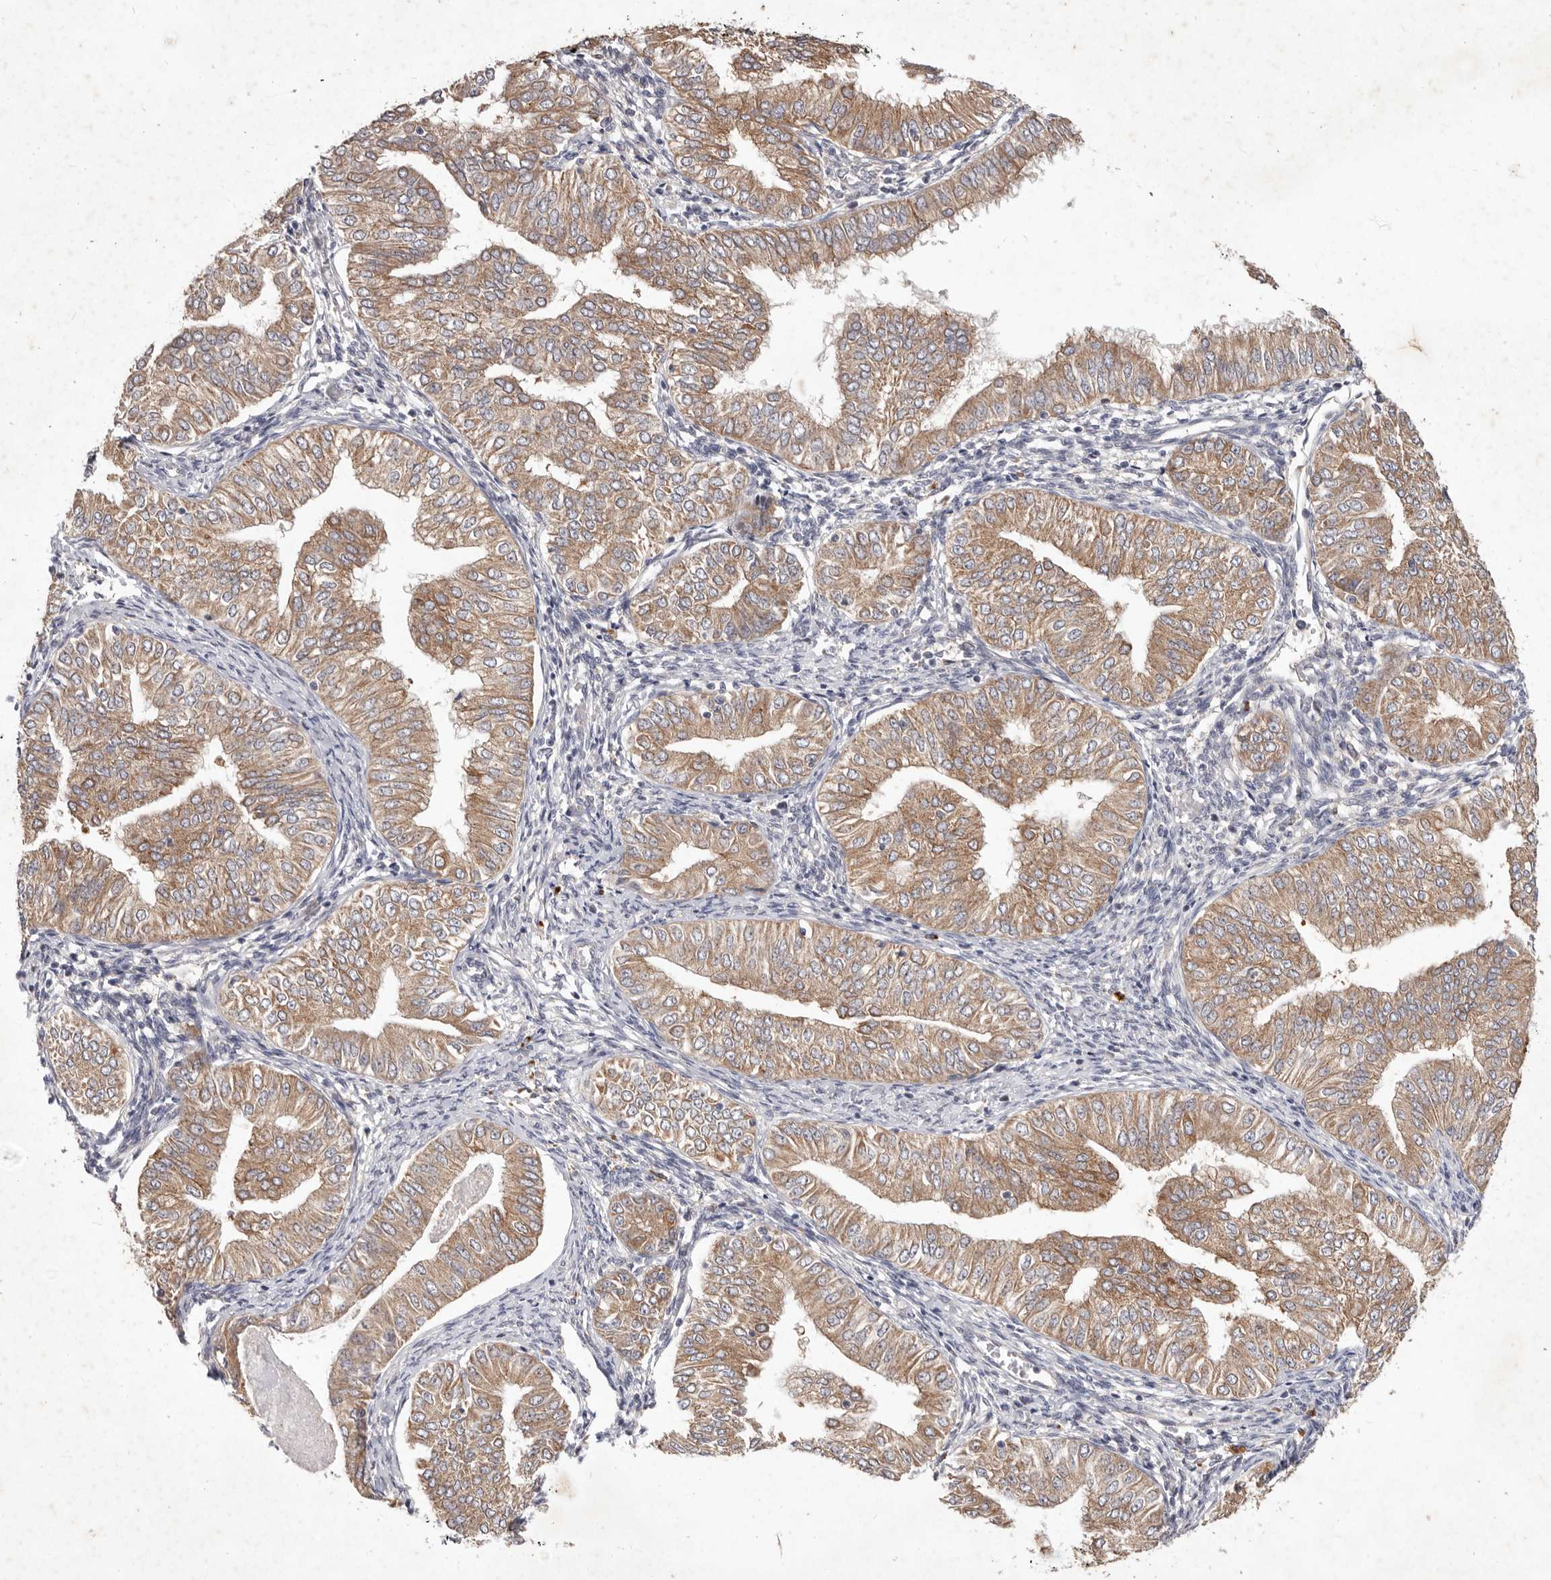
{"staining": {"intensity": "moderate", "quantity": ">75%", "location": "cytoplasmic/membranous"}, "tissue": "endometrial cancer", "cell_type": "Tumor cells", "image_type": "cancer", "snomed": [{"axis": "morphology", "description": "Normal tissue, NOS"}, {"axis": "morphology", "description": "Adenocarcinoma, NOS"}, {"axis": "topography", "description": "Endometrium"}], "caption": "The image shows immunohistochemical staining of adenocarcinoma (endometrial). There is moderate cytoplasmic/membranous expression is seen in about >75% of tumor cells.", "gene": "WDR77", "patient": {"sex": "female", "age": 53}}